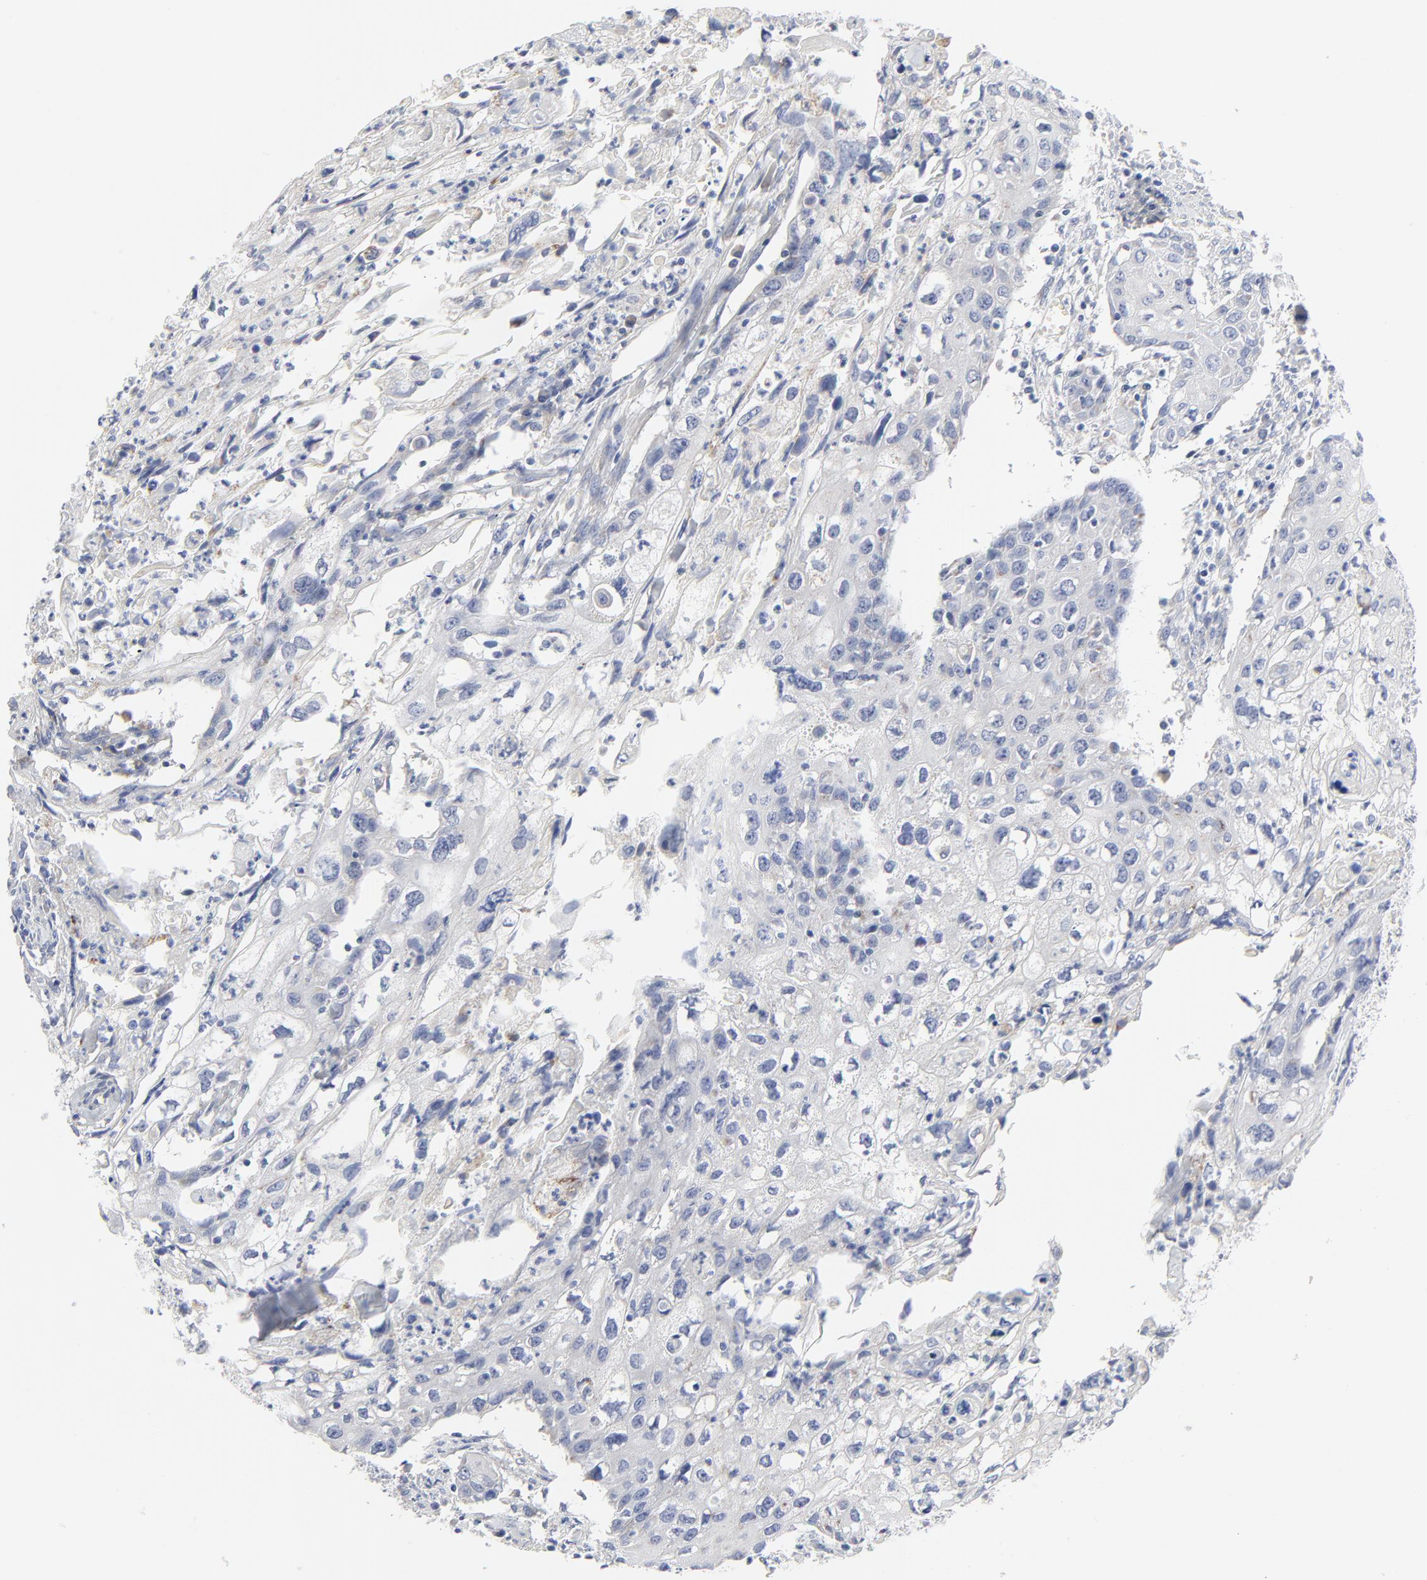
{"staining": {"intensity": "negative", "quantity": "none", "location": "none"}, "tissue": "urothelial cancer", "cell_type": "Tumor cells", "image_type": "cancer", "snomed": [{"axis": "morphology", "description": "Urothelial carcinoma, High grade"}, {"axis": "topography", "description": "Urinary bladder"}], "caption": "An image of human urothelial carcinoma (high-grade) is negative for staining in tumor cells.", "gene": "DHRSX", "patient": {"sex": "male", "age": 54}}